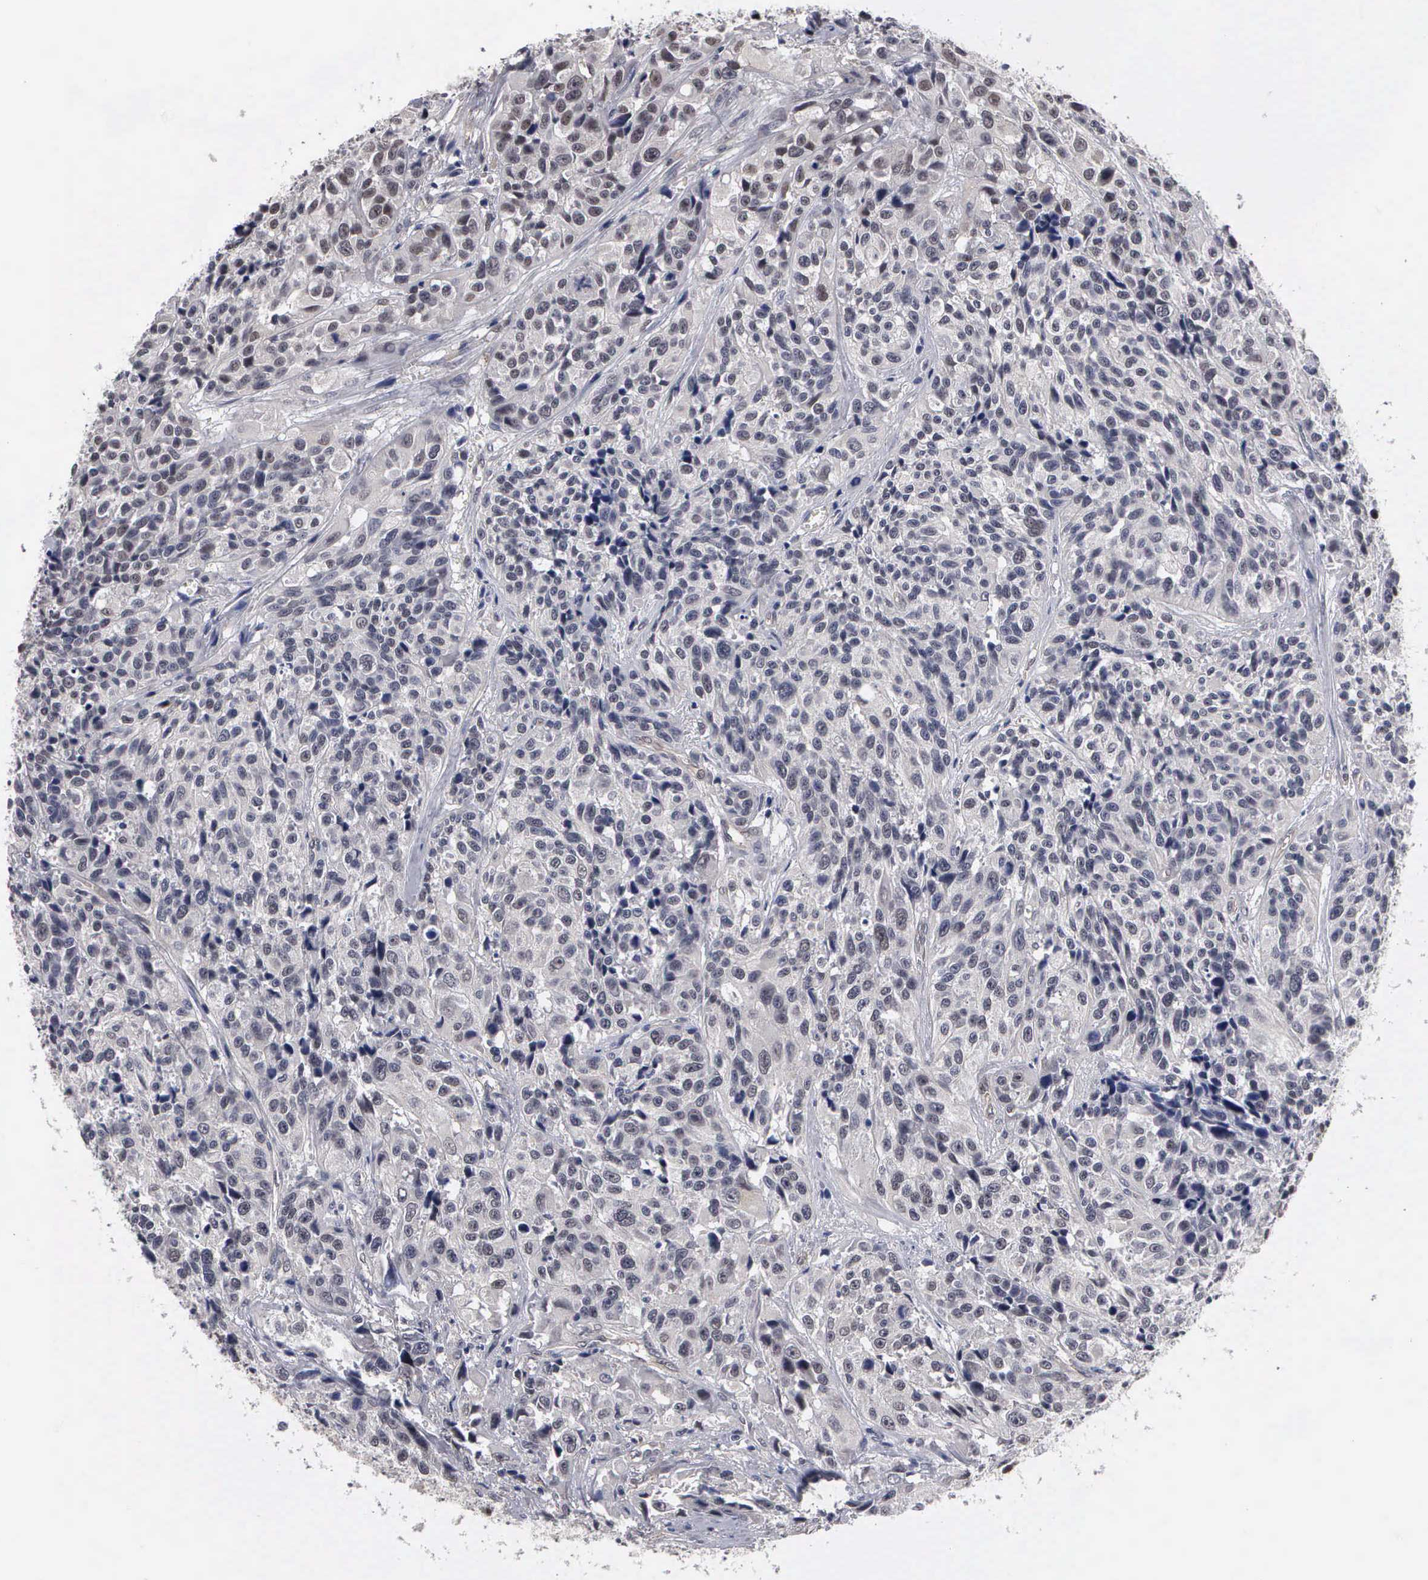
{"staining": {"intensity": "weak", "quantity": "<25%", "location": "nuclear"}, "tissue": "urothelial cancer", "cell_type": "Tumor cells", "image_type": "cancer", "snomed": [{"axis": "morphology", "description": "Urothelial carcinoma, High grade"}, {"axis": "topography", "description": "Urinary bladder"}], "caption": "High power microscopy histopathology image of an immunohistochemistry photomicrograph of urothelial carcinoma (high-grade), revealing no significant expression in tumor cells.", "gene": "ZBTB33", "patient": {"sex": "female", "age": 81}}